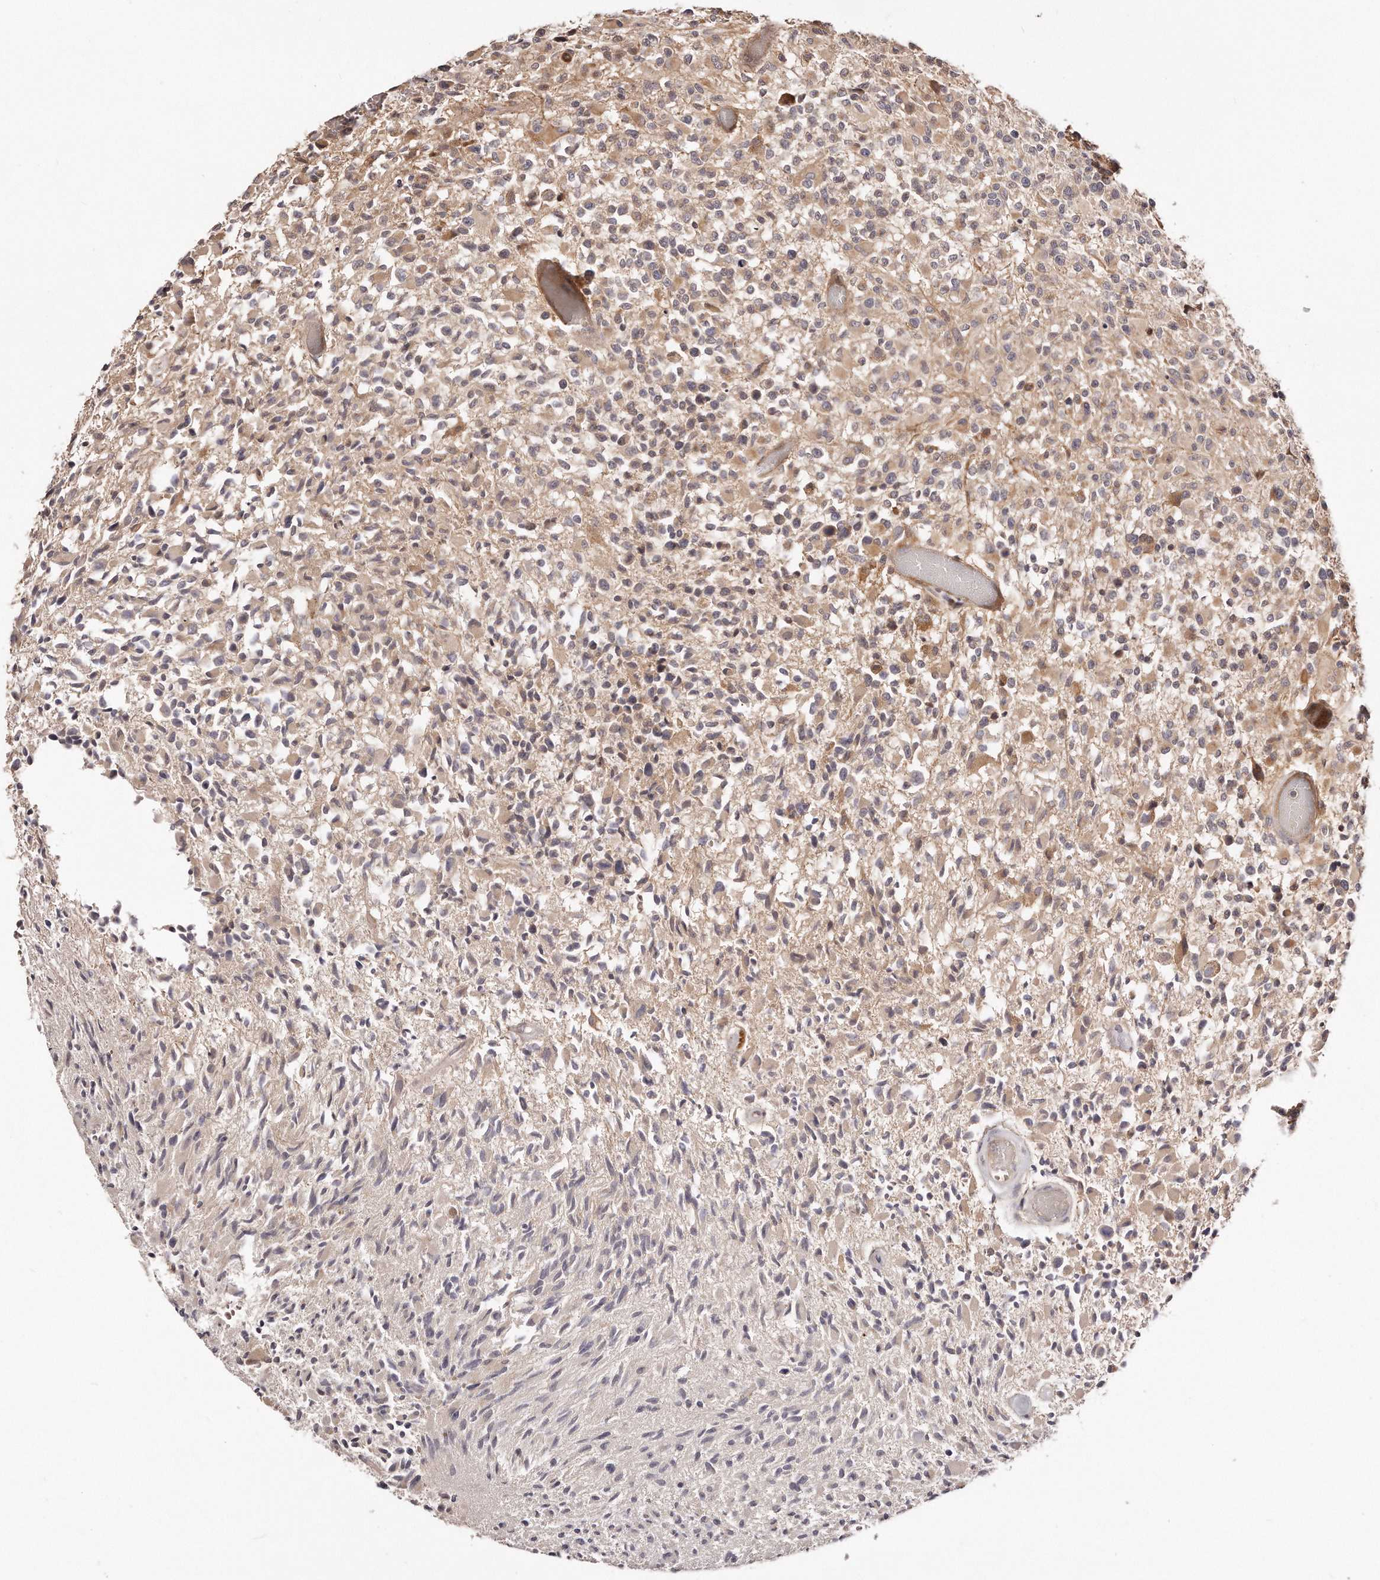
{"staining": {"intensity": "weak", "quantity": ">75%", "location": "cytoplasmic/membranous"}, "tissue": "glioma", "cell_type": "Tumor cells", "image_type": "cancer", "snomed": [{"axis": "morphology", "description": "Glioma, malignant, High grade"}, {"axis": "morphology", "description": "Glioblastoma, NOS"}, {"axis": "topography", "description": "Brain"}], "caption": "There is low levels of weak cytoplasmic/membranous positivity in tumor cells of malignant glioma (high-grade), as demonstrated by immunohistochemical staining (brown color).", "gene": "GBP4", "patient": {"sex": "male", "age": 60}}